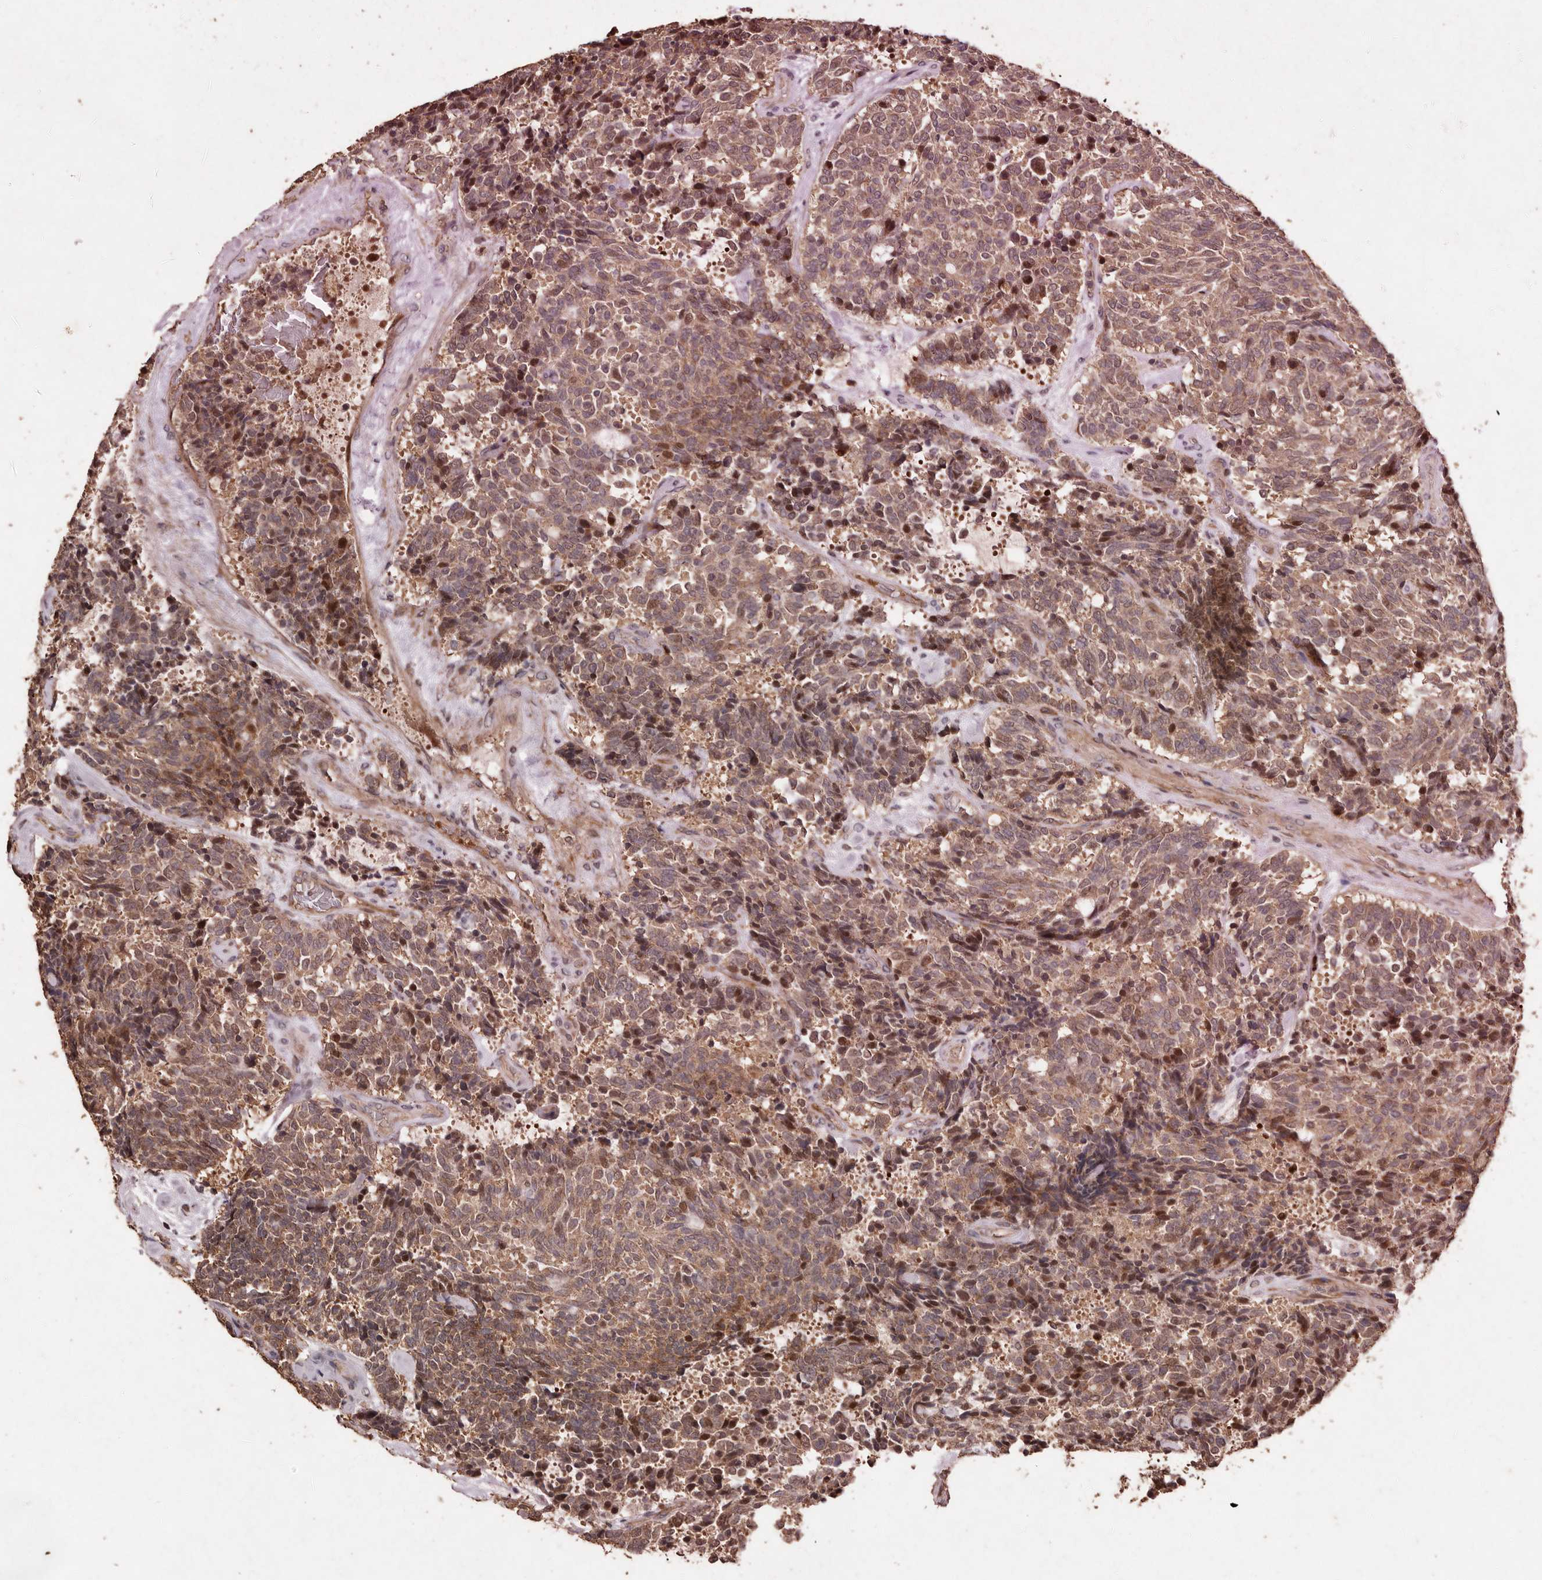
{"staining": {"intensity": "moderate", "quantity": ">75%", "location": "cytoplasmic/membranous"}, "tissue": "carcinoid", "cell_type": "Tumor cells", "image_type": "cancer", "snomed": [{"axis": "morphology", "description": "Carcinoid, malignant, NOS"}, {"axis": "topography", "description": "Pancreas"}], "caption": "Malignant carcinoid stained for a protein (brown) shows moderate cytoplasmic/membranous positive positivity in about >75% of tumor cells.", "gene": "RANBP17", "patient": {"sex": "female", "age": 54}}